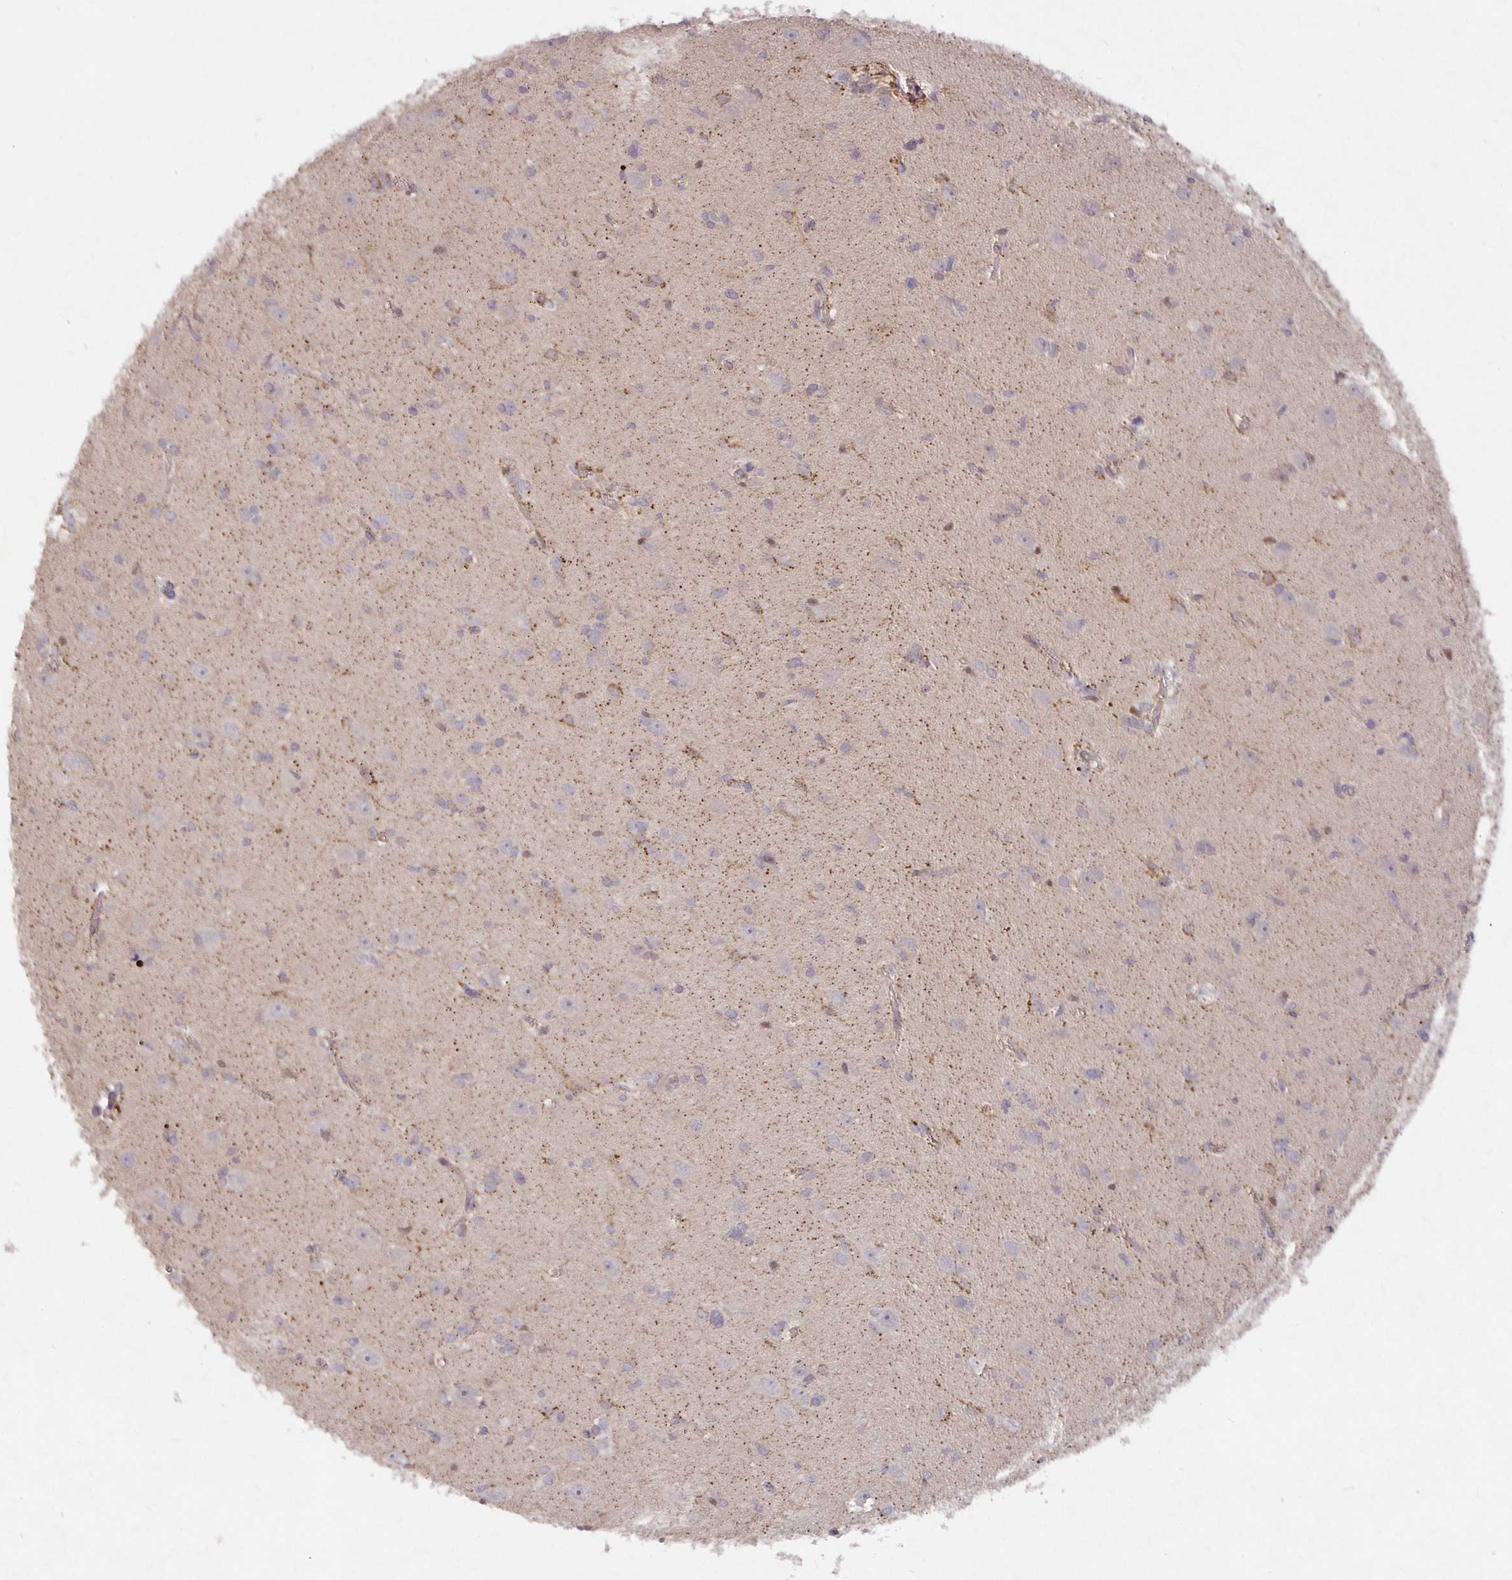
{"staining": {"intensity": "negative", "quantity": "none", "location": "none"}, "tissue": "glioma", "cell_type": "Tumor cells", "image_type": "cancer", "snomed": [{"axis": "morphology", "description": "Glioma, malignant, High grade"}, {"axis": "topography", "description": "Brain"}], "caption": "Tumor cells are negative for protein expression in human glioma. The staining is performed using DAB (3,3'-diaminobenzidine) brown chromogen with nuclei counter-stained in using hematoxylin.", "gene": "NOG", "patient": {"sex": "male", "age": 23}}